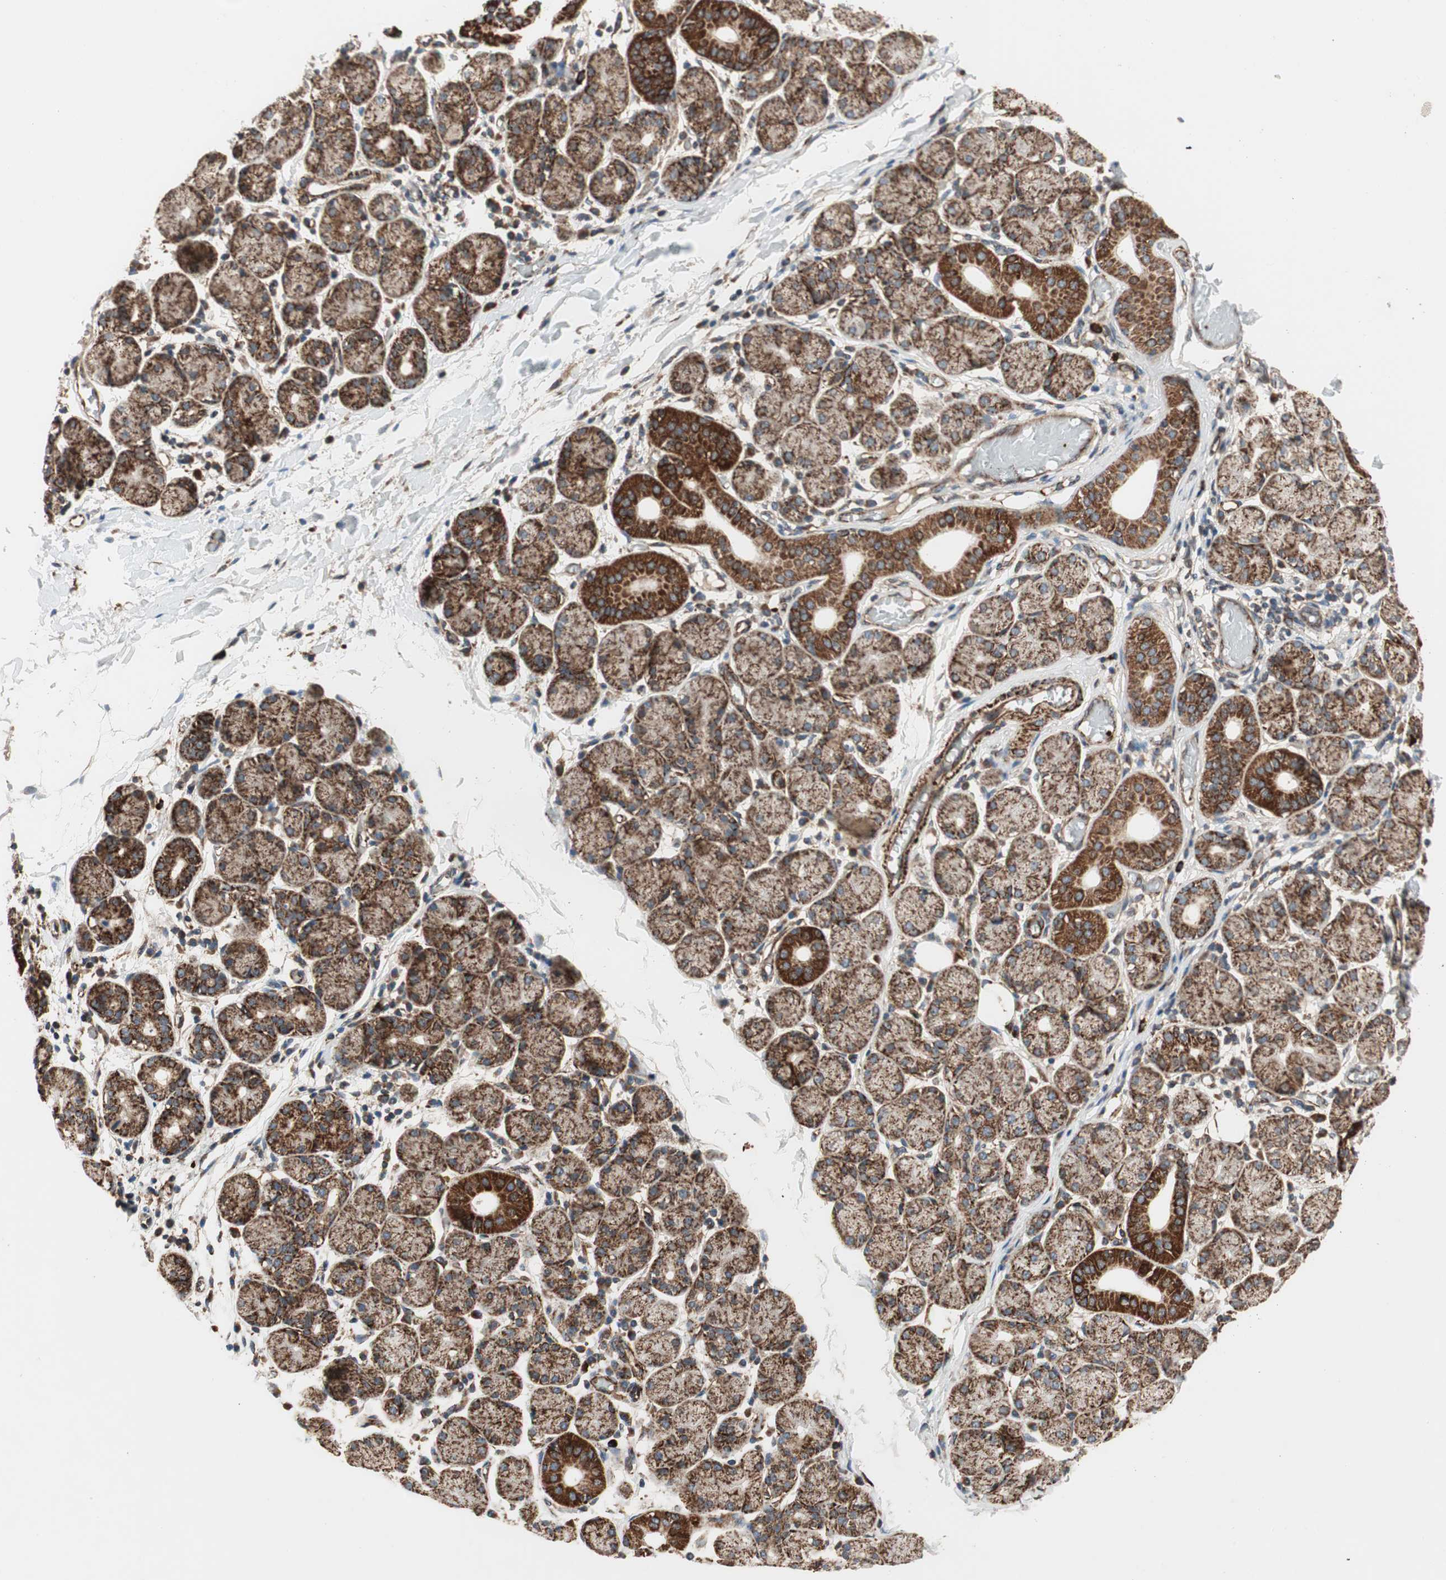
{"staining": {"intensity": "strong", "quantity": ">75%", "location": "cytoplasmic/membranous"}, "tissue": "salivary gland", "cell_type": "Glandular cells", "image_type": "normal", "snomed": [{"axis": "morphology", "description": "Normal tissue, NOS"}, {"axis": "topography", "description": "Salivary gland"}], "caption": "Immunohistochemistry micrograph of benign salivary gland: human salivary gland stained using IHC reveals high levels of strong protein expression localized specifically in the cytoplasmic/membranous of glandular cells, appearing as a cytoplasmic/membranous brown color.", "gene": "AKAP1", "patient": {"sex": "female", "age": 24}}